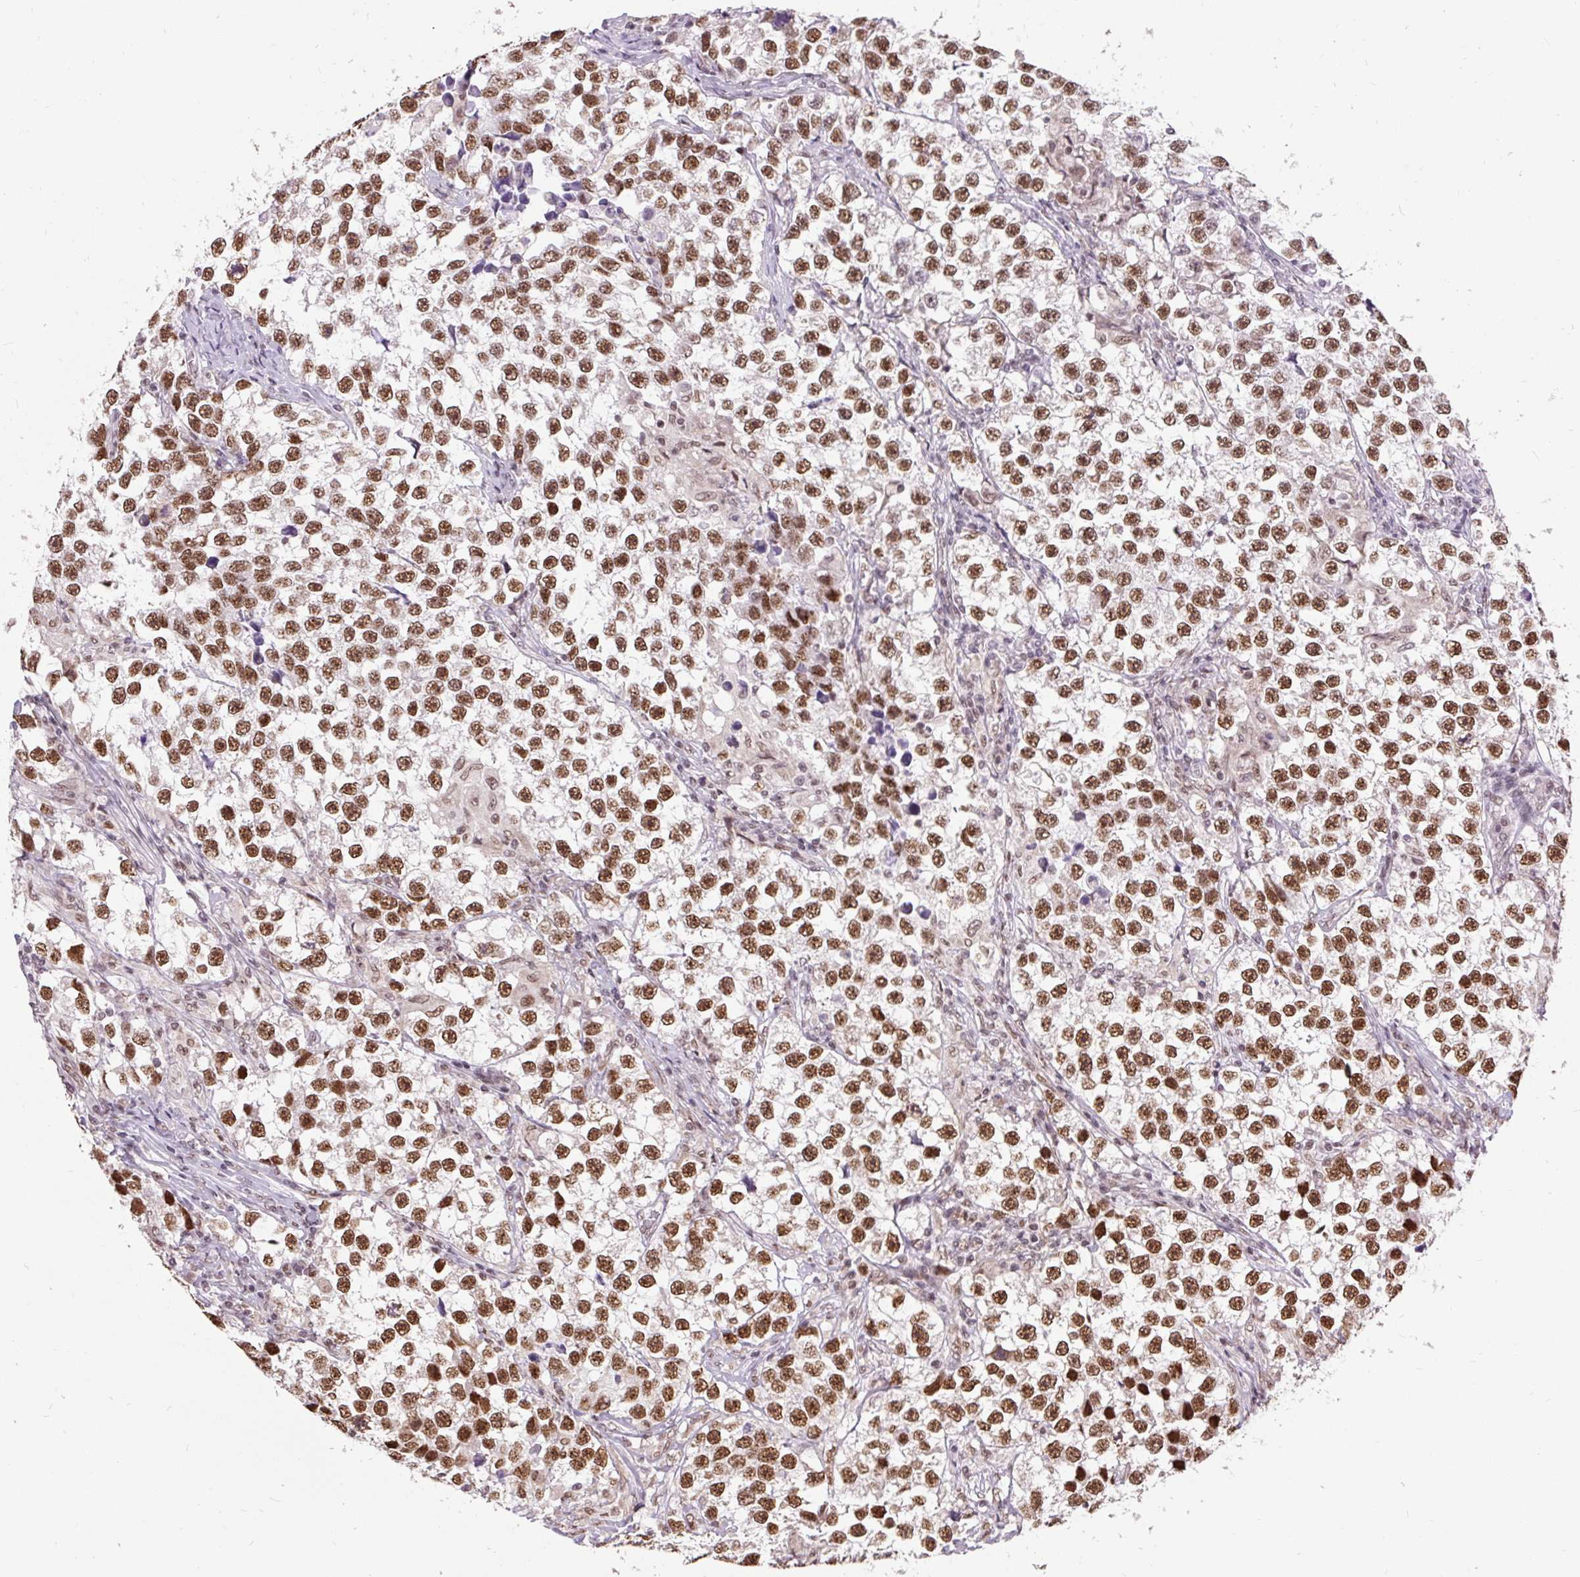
{"staining": {"intensity": "strong", "quantity": ">75%", "location": "nuclear"}, "tissue": "testis cancer", "cell_type": "Tumor cells", "image_type": "cancer", "snomed": [{"axis": "morphology", "description": "Seminoma, NOS"}, {"axis": "topography", "description": "Testis"}], "caption": "IHC histopathology image of human testis cancer stained for a protein (brown), which demonstrates high levels of strong nuclear positivity in about >75% of tumor cells.", "gene": "ZNF672", "patient": {"sex": "male", "age": 46}}